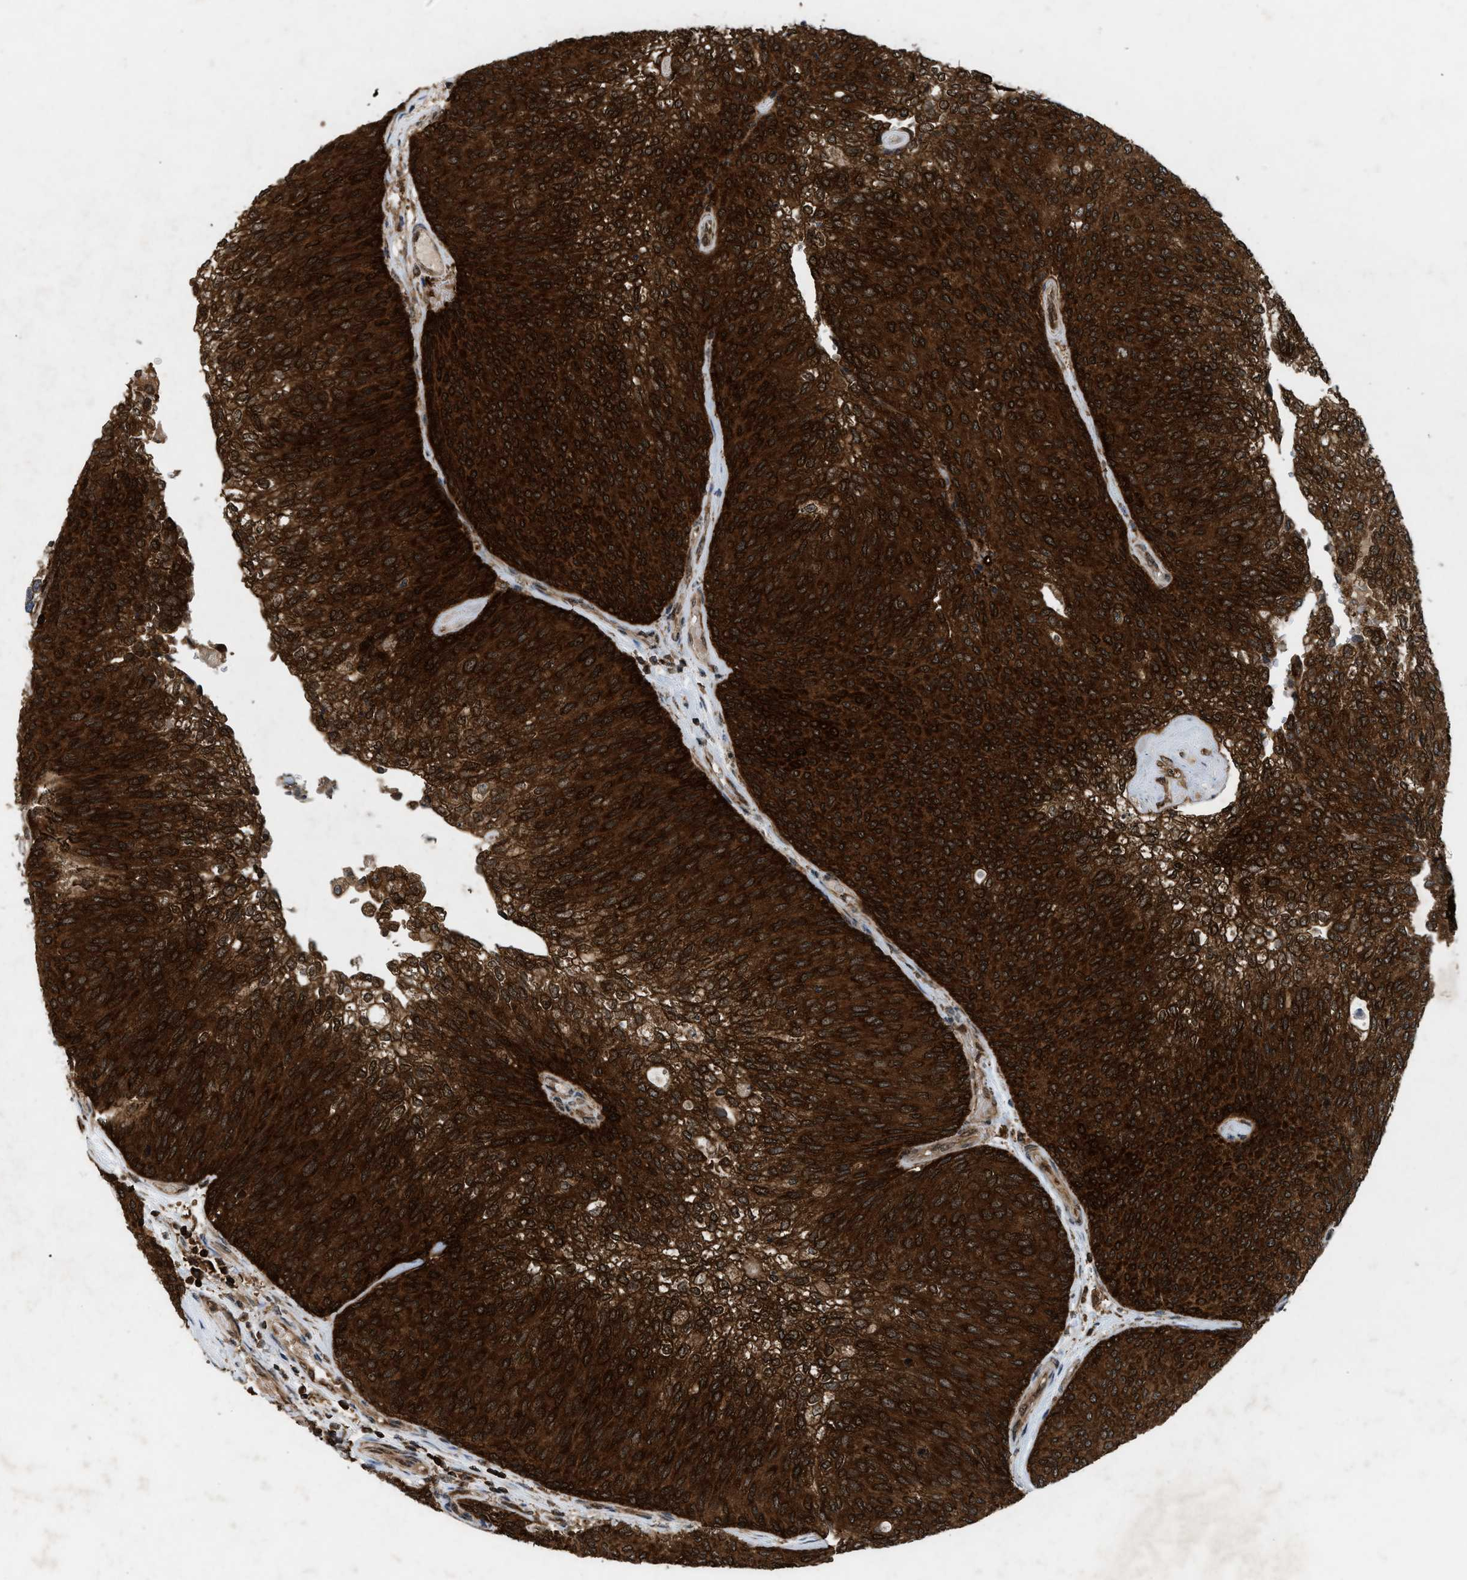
{"staining": {"intensity": "strong", "quantity": ">75%", "location": "cytoplasmic/membranous,nuclear"}, "tissue": "urothelial cancer", "cell_type": "Tumor cells", "image_type": "cancer", "snomed": [{"axis": "morphology", "description": "Urothelial carcinoma, Low grade"}, {"axis": "topography", "description": "Urinary bladder"}], "caption": "A brown stain highlights strong cytoplasmic/membranous and nuclear positivity of a protein in low-grade urothelial carcinoma tumor cells.", "gene": "OXSR1", "patient": {"sex": "female", "age": 79}}